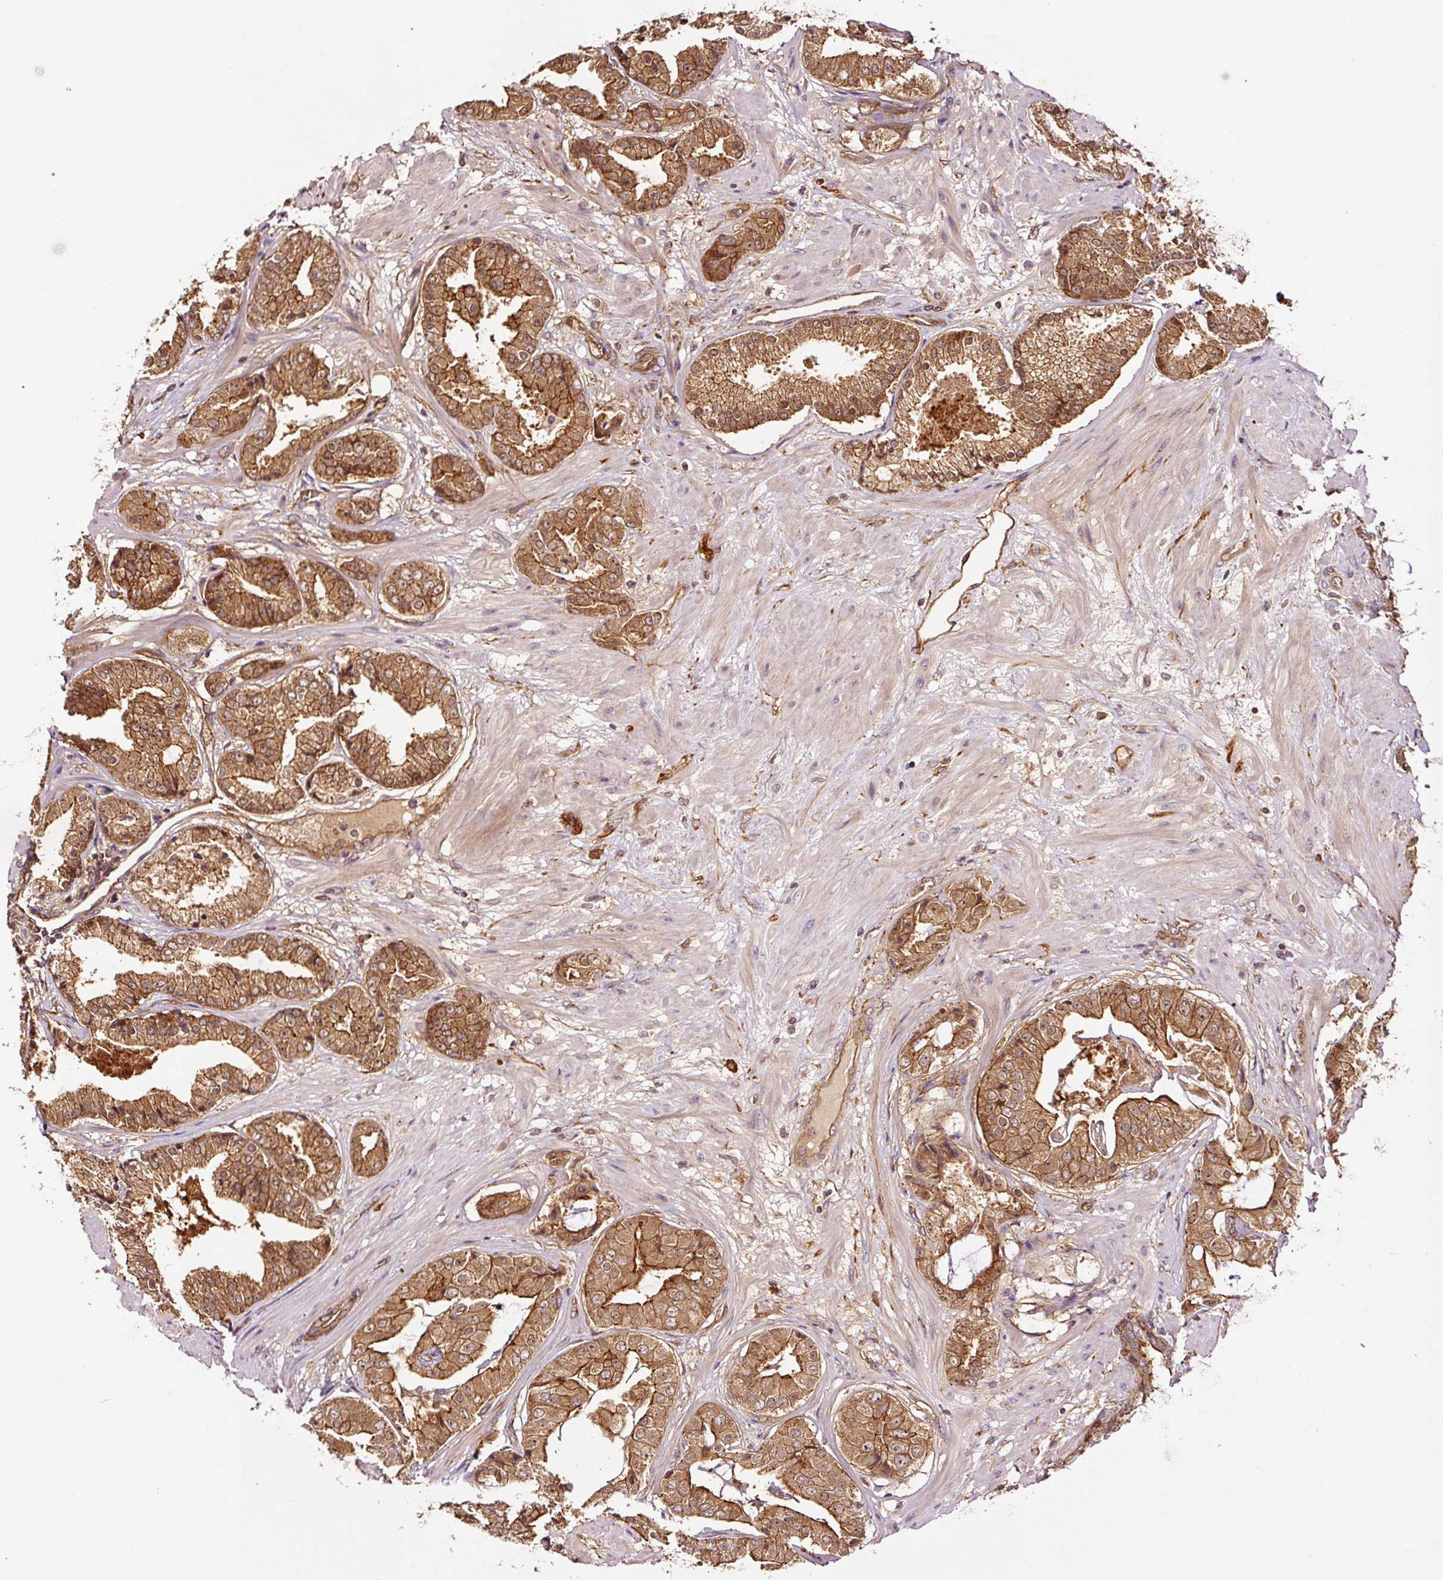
{"staining": {"intensity": "moderate", "quantity": ">75%", "location": "cytoplasmic/membranous"}, "tissue": "prostate cancer", "cell_type": "Tumor cells", "image_type": "cancer", "snomed": [{"axis": "morphology", "description": "Adenocarcinoma, High grade"}, {"axis": "topography", "description": "Prostate"}], "caption": "About >75% of tumor cells in prostate cancer (adenocarcinoma (high-grade)) exhibit moderate cytoplasmic/membranous protein positivity as visualized by brown immunohistochemical staining.", "gene": "METAP1", "patient": {"sex": "male", "age": 63}}